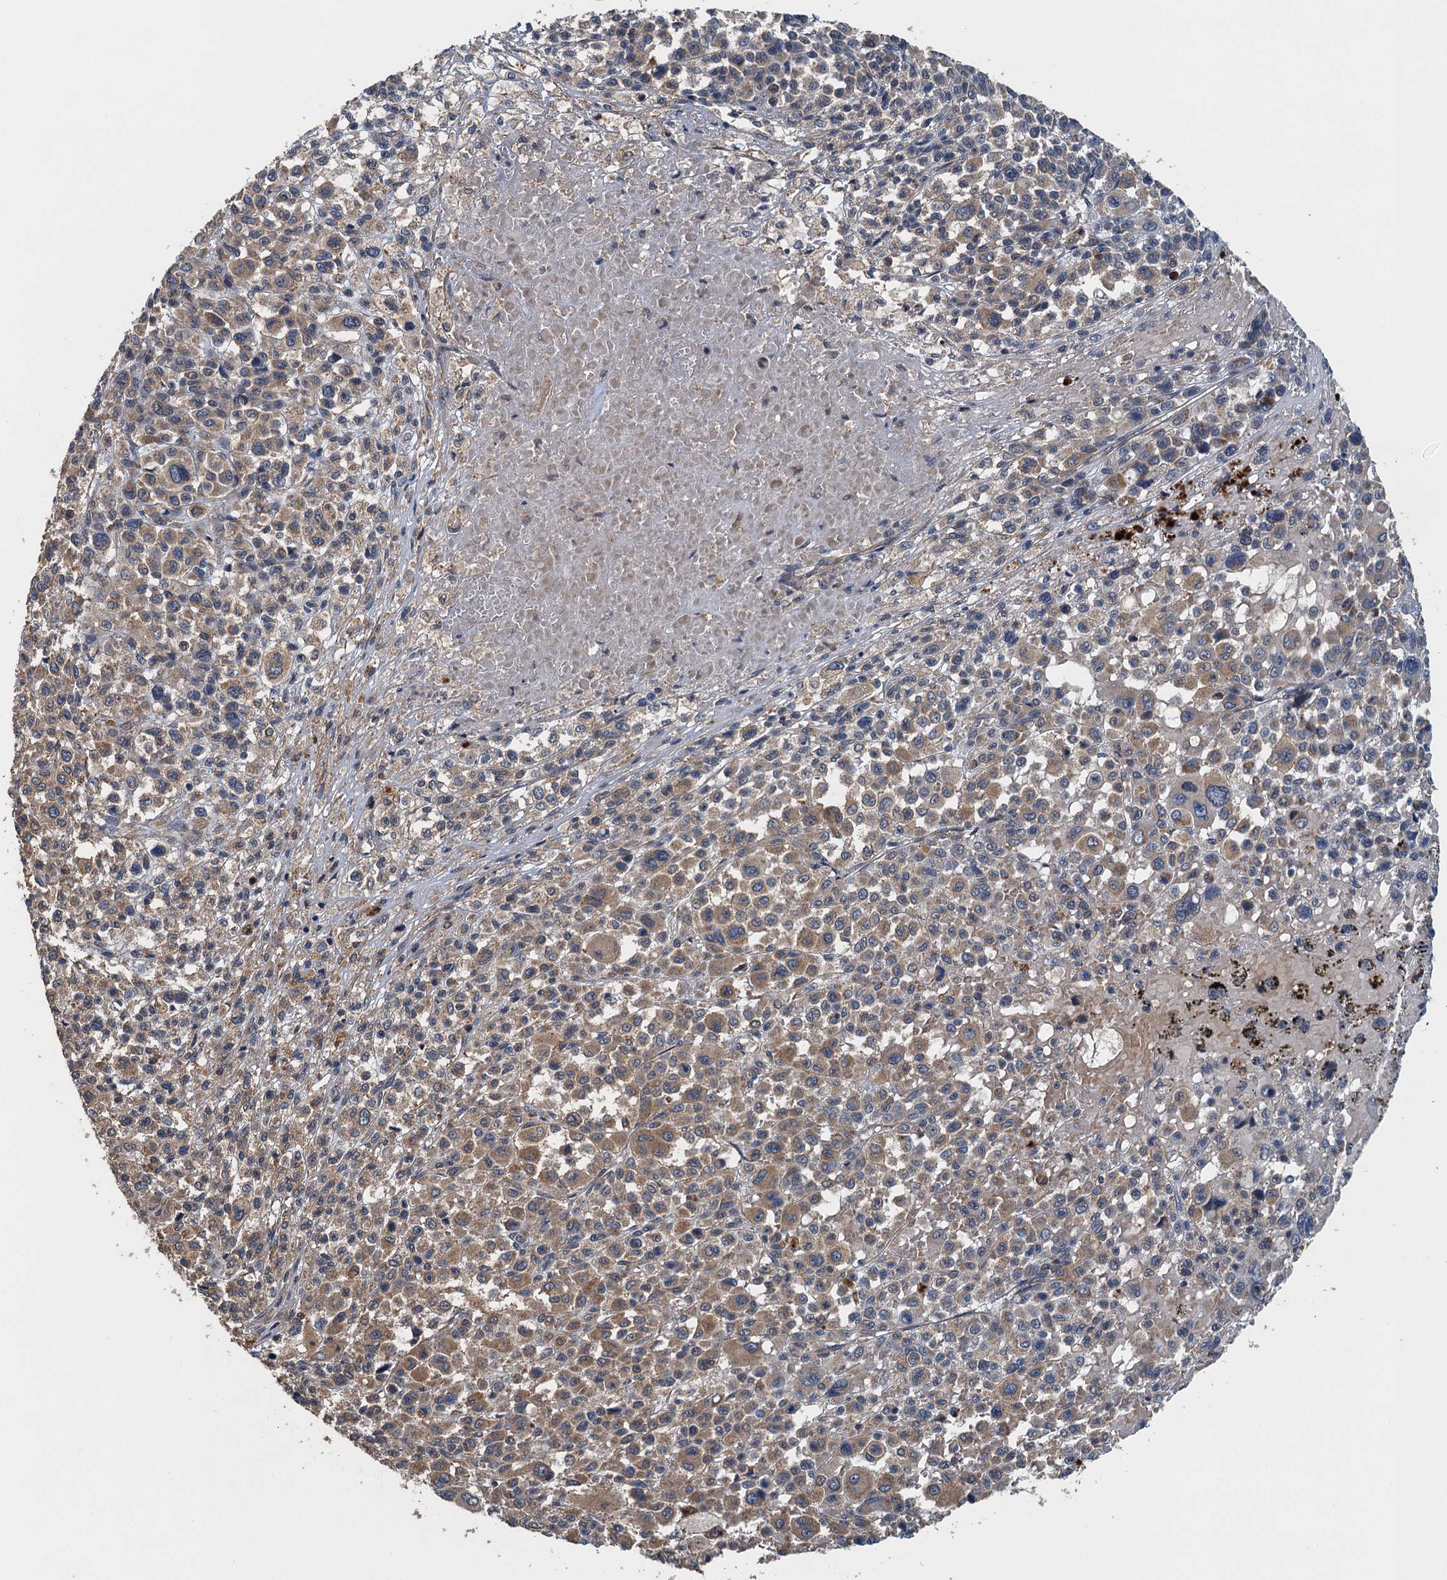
{"staining": {"intensity": "moderate", "quantity": ">75%", "location": "cytoplasmic/membranous"}, "tissue": "melanoma", "cell_type": "Tumor cells", "image_type": "cancer", "snomed": [{"axis": "morphology", "description": "Malignant melanoma, Metastatic site"}, {"axis": "topography", "description": "Skin"}], "caption": "Immunohistochemistry (IHC) (DAB) staining of human malignant melanoma (metastatic site) exhibits moderate cytoplasmic/membranous protein staining in approximately >75% of tumor cells.", "gene": "BORCS5", "patient": {"sex": "female", "age": 74}}